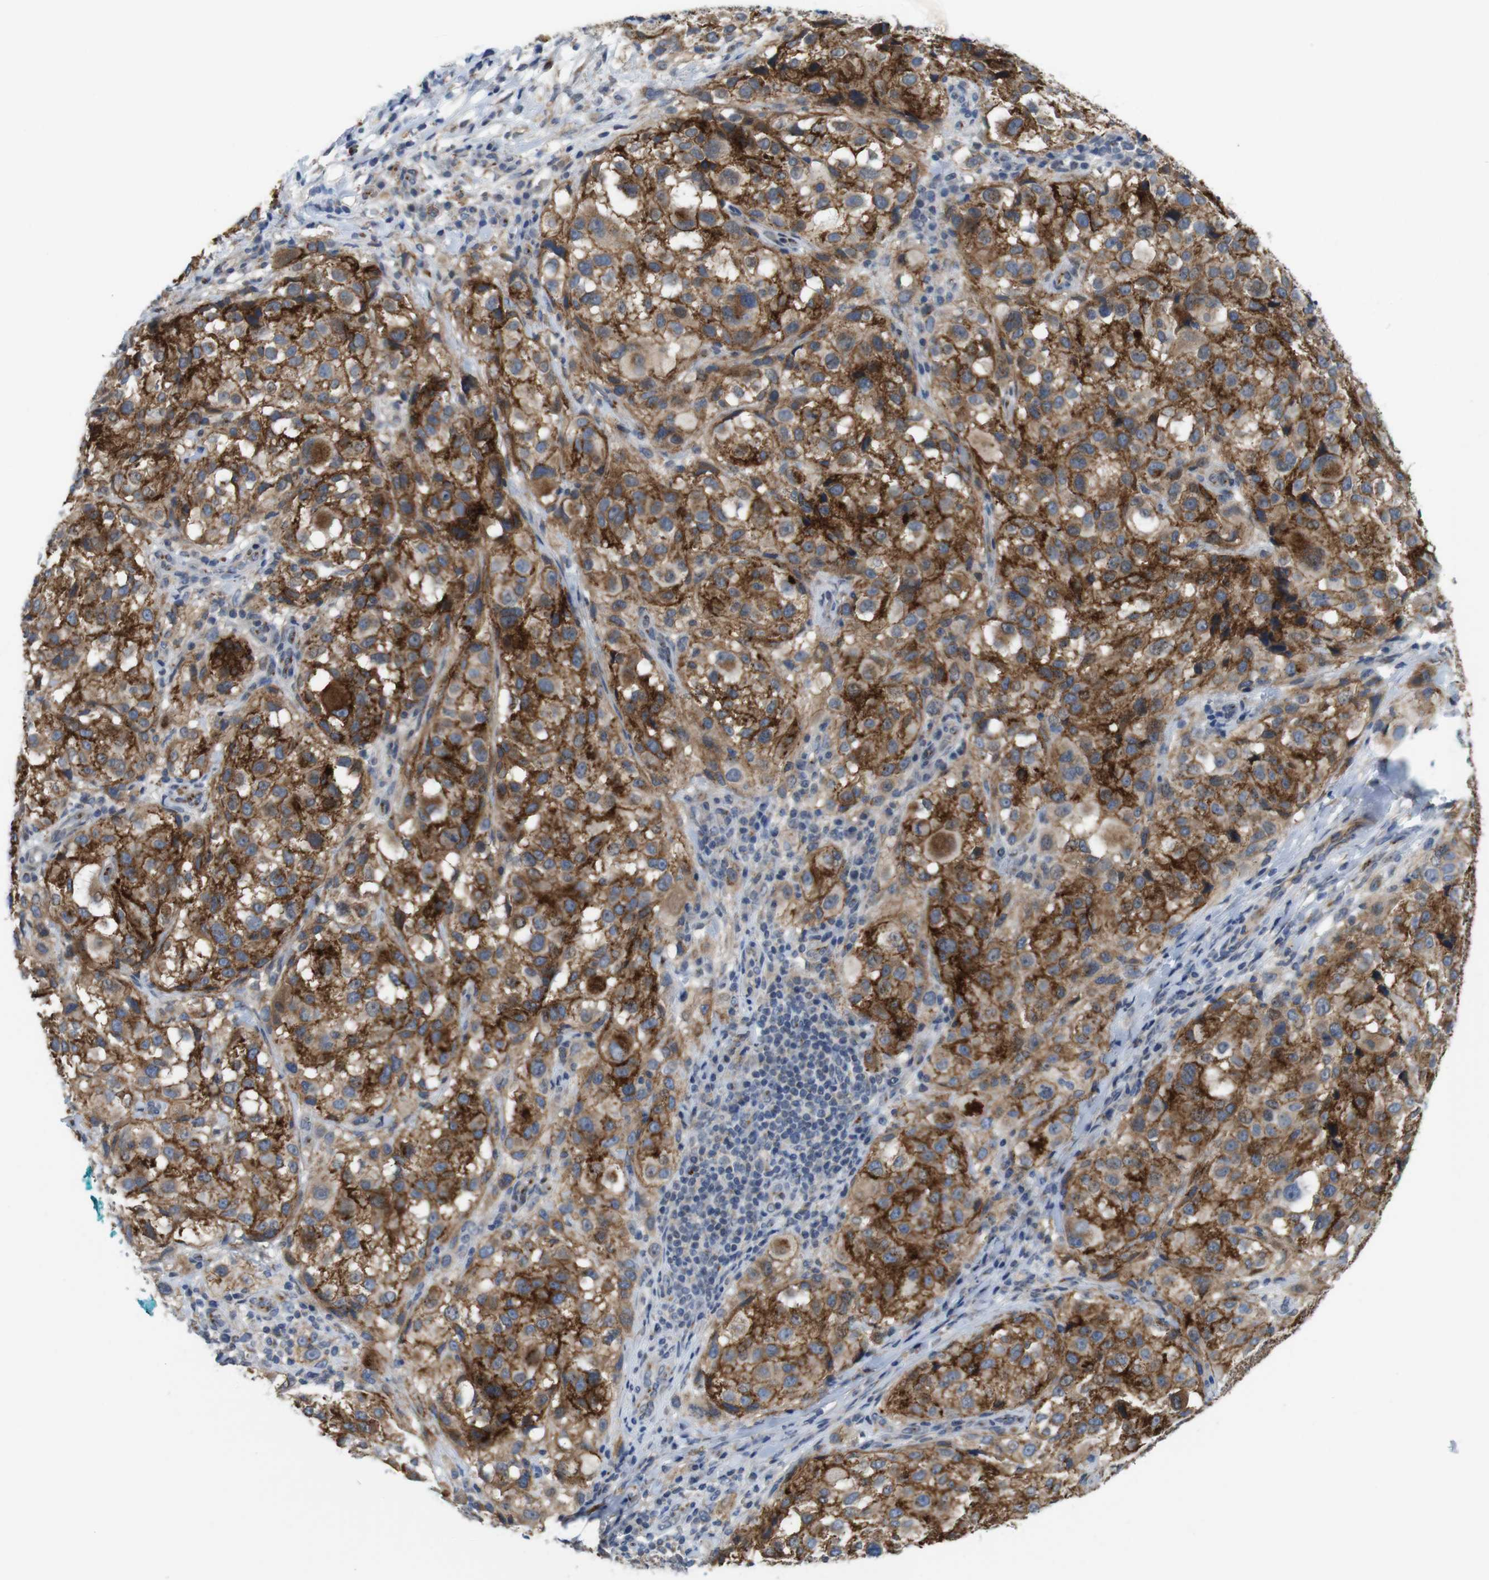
{"staining": {"intensity": "strong", "quantity": "25%-75%", "location": "cytoplasmic/membranous"}, "tissue": "melanoma", "cell_type": "Tumor cells", "image_type": "cancer", "snomed": [{"axis": "morphology", "description": "Necrosis, NOS"}, {"axis": "morphology", "description": "Malignant melanoma, NOS"}, {"axis": "topography", "description": "Skin"}], "caption": "Protein staining of malignant melanoma tissue exhibits strong cytoplasmic/membranous positivity in about 25%-75% of tumor cells.", "gene": "EFCAB14", "patient": {"sex": "female", "age": 87}}